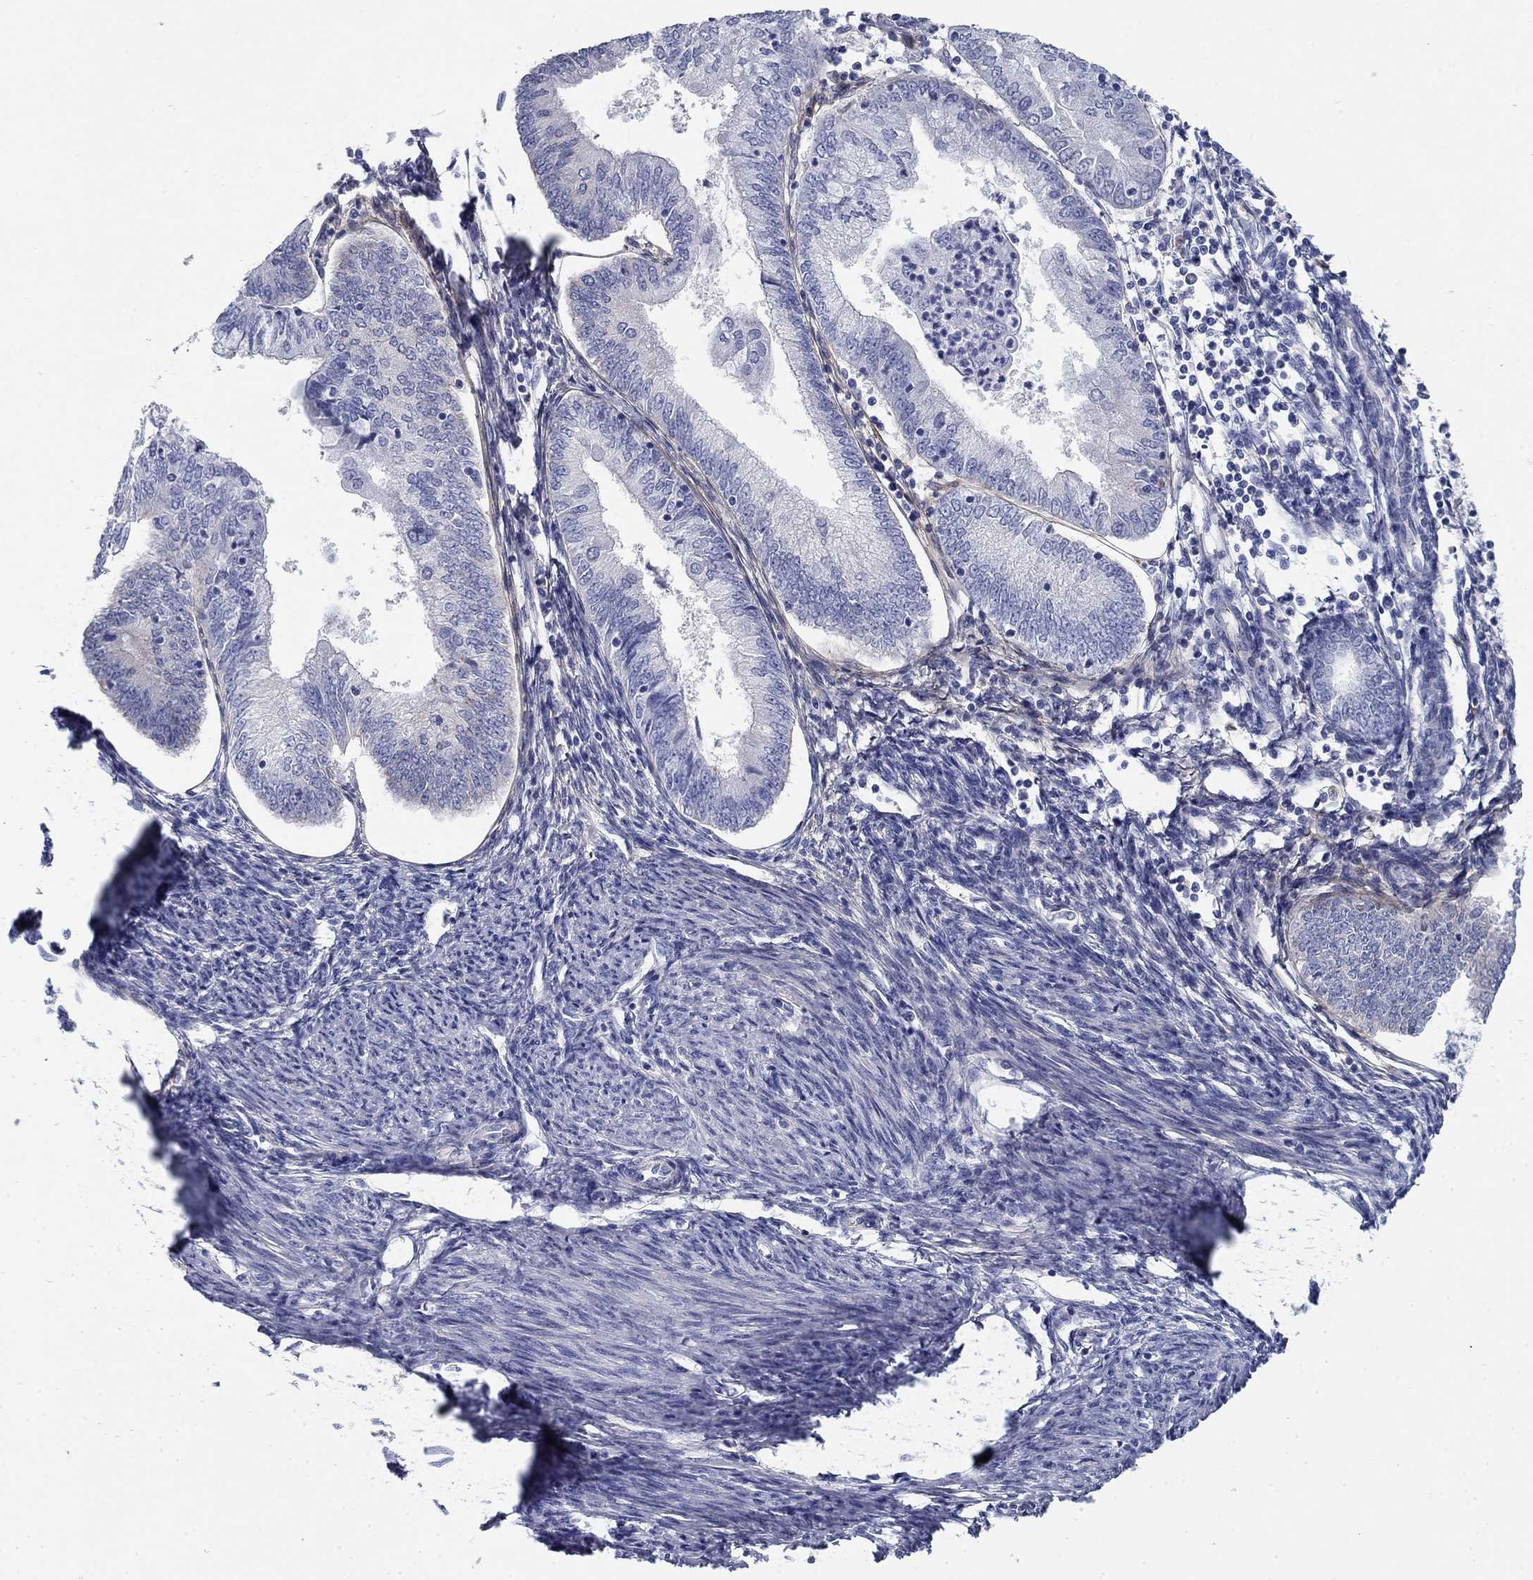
{"staining": {"intensity": "negative", "quantity": "none", "location": "none"}, "tissue": "endometrial cancer", "cell_type": "Tumor cells", "image_type": "cancer", "snomed": [{"axis": "morphology", "description": "Adenocarcinoma, NOS"}, {"axis": "topography", "description": "Endometrium"}], "caption": "There is no significant positivity in tumor cells of endometrial adenocarcinoma.", "gene": "GPC1", "patient": {"sex": "female", "age": 55}}